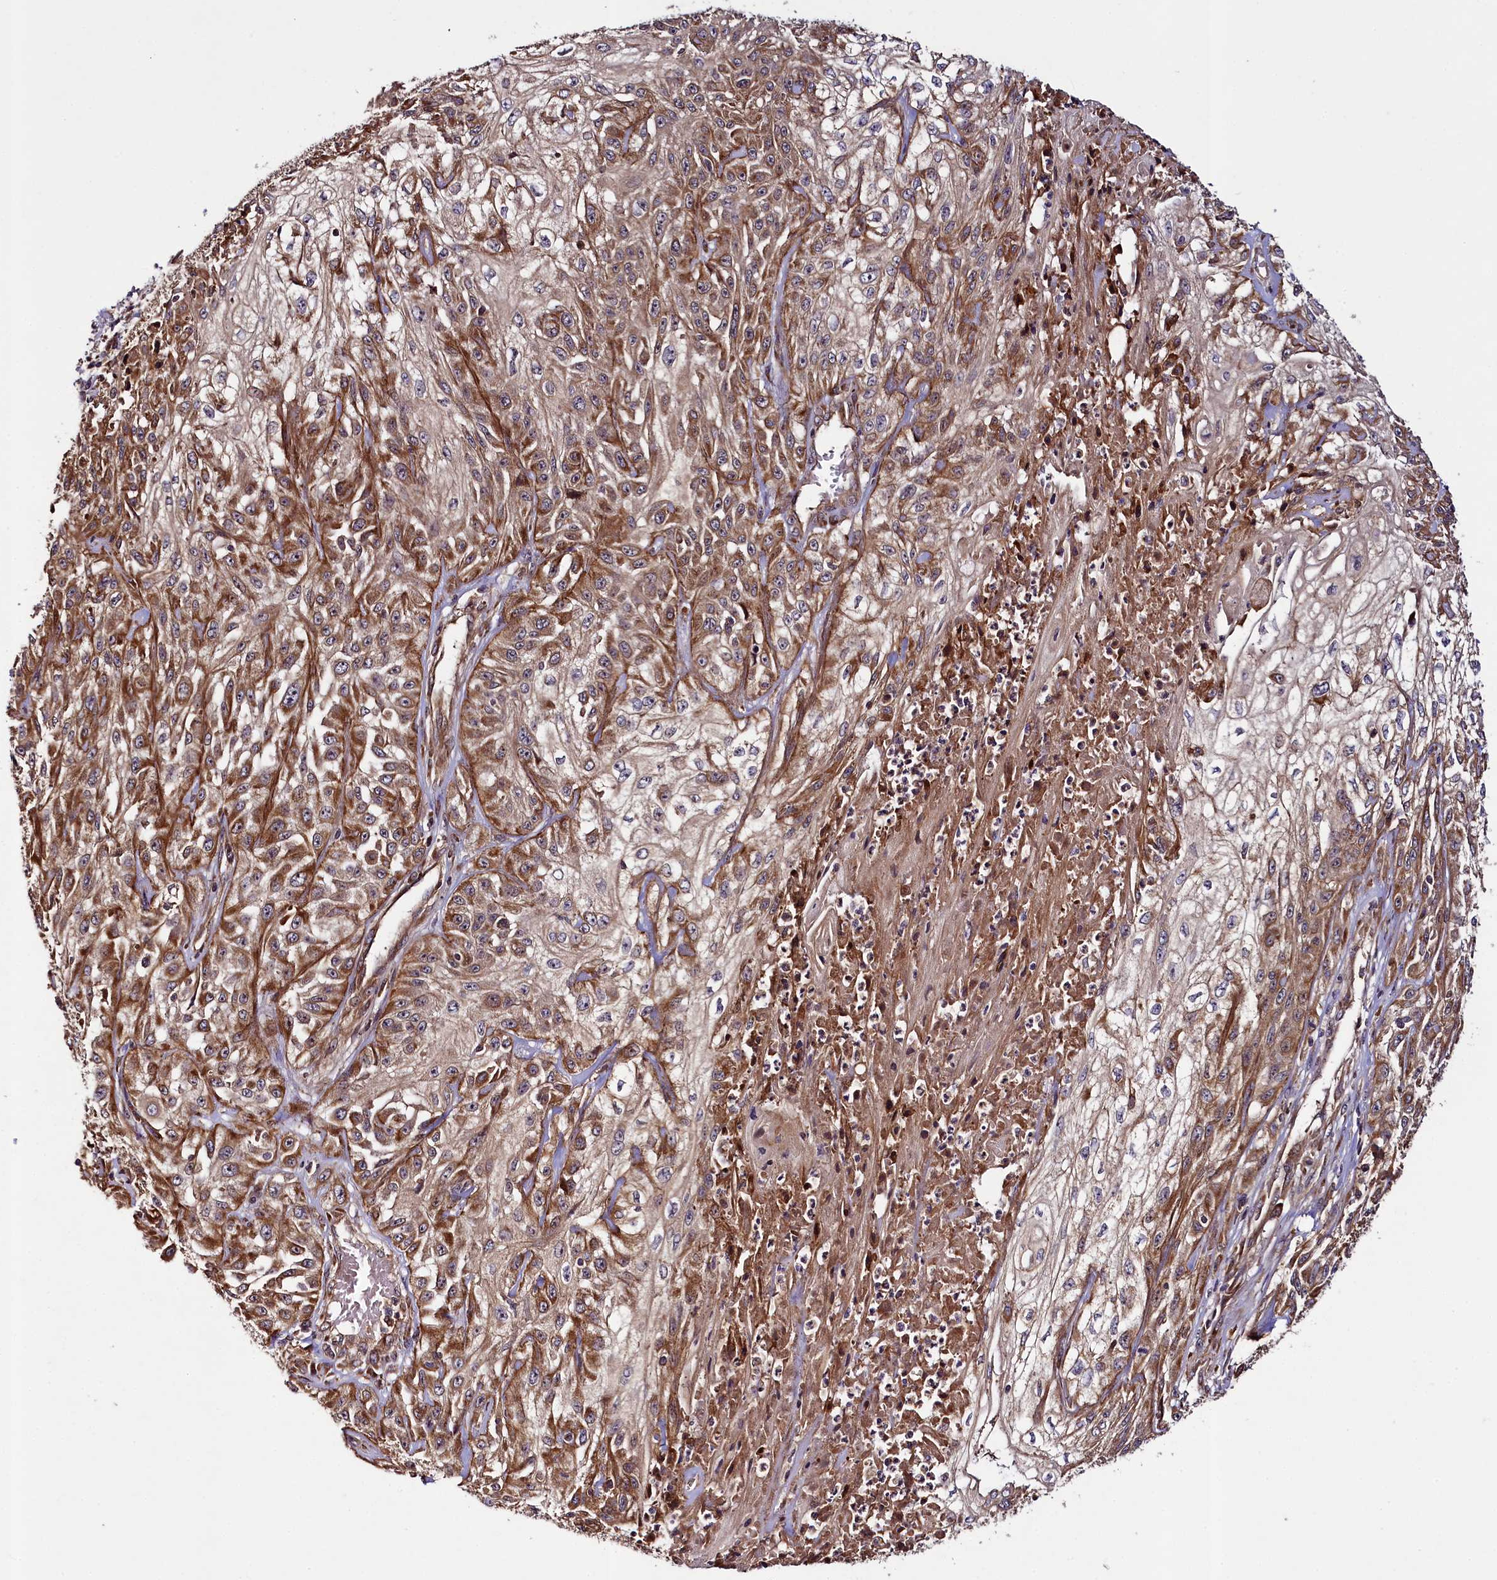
{"staining": {"intensity": "moderate", "quantity": ">75%", "location": "cytoplasmic/membranous"}, "tissue": "skin cancer", "cell_type": "Tumor cells", "image_type": "cancer", "snomed": [{"axis": "morphology", "description": "Squamous cell carcinoma, NOS"}, {"axis": "morphology", "description": "Squamous cell carcinoma, metastatic, NOS"}, {"axis": "topography", "description": "Skin"}, {"axis": "topography", "description": "Lymph node"}], "caption": "Brown immunohistochemical staining in human skin cancer (squamous cell carcinoma) exhibits moderate cytoplasmic/membranous staining in about >75% of tumor cells.", "gene": "CCDC102A", "patient": {"sex": "male", "age": 75}}